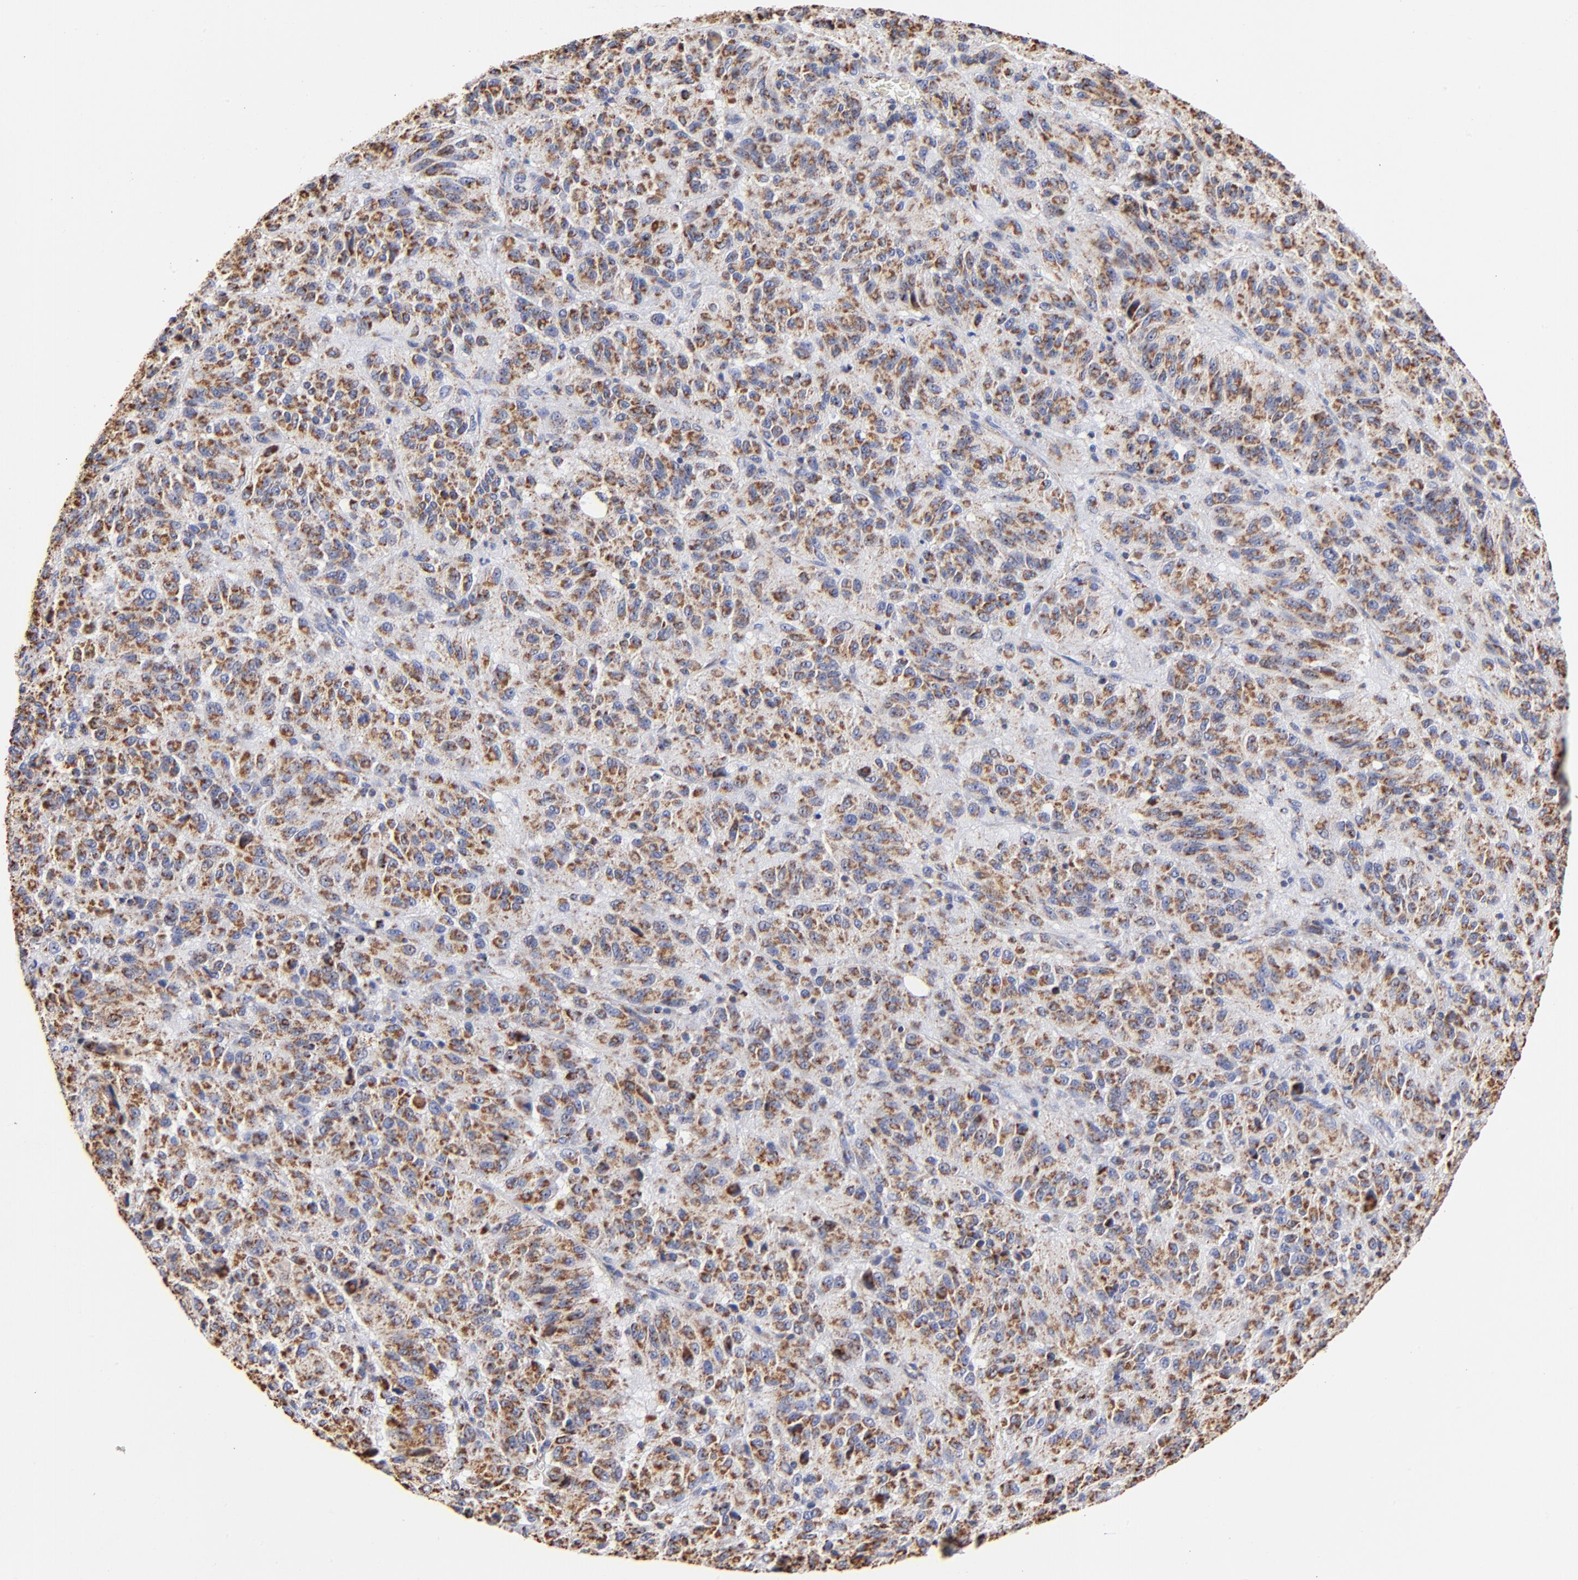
{"staining": {"intensity": "strong", "quantity": "25%-75%", "location": "cytoplasmic/membranous"}, "tissue": "melanoma", "cell_type": "Tumor cells", "image_type": "cancer", "snomed": [{"axis": "morphology", "description": "Malignant melanoma, Metastatic site"}, {"axis": "topography", "description": "Lung"}], "caption": "Immunohistochemical staining of human malignant melanoma (metastatic site) shows high levels of strong cytoplasmic/membranous expression in approximately 25%-75% of tumor cells. Immunohistochemistry (ihc) stains the protein of interest in brown and the nuclei are stained blue.", "gene": "PHB1", "patient": {"sex": "male", "age": 64}}